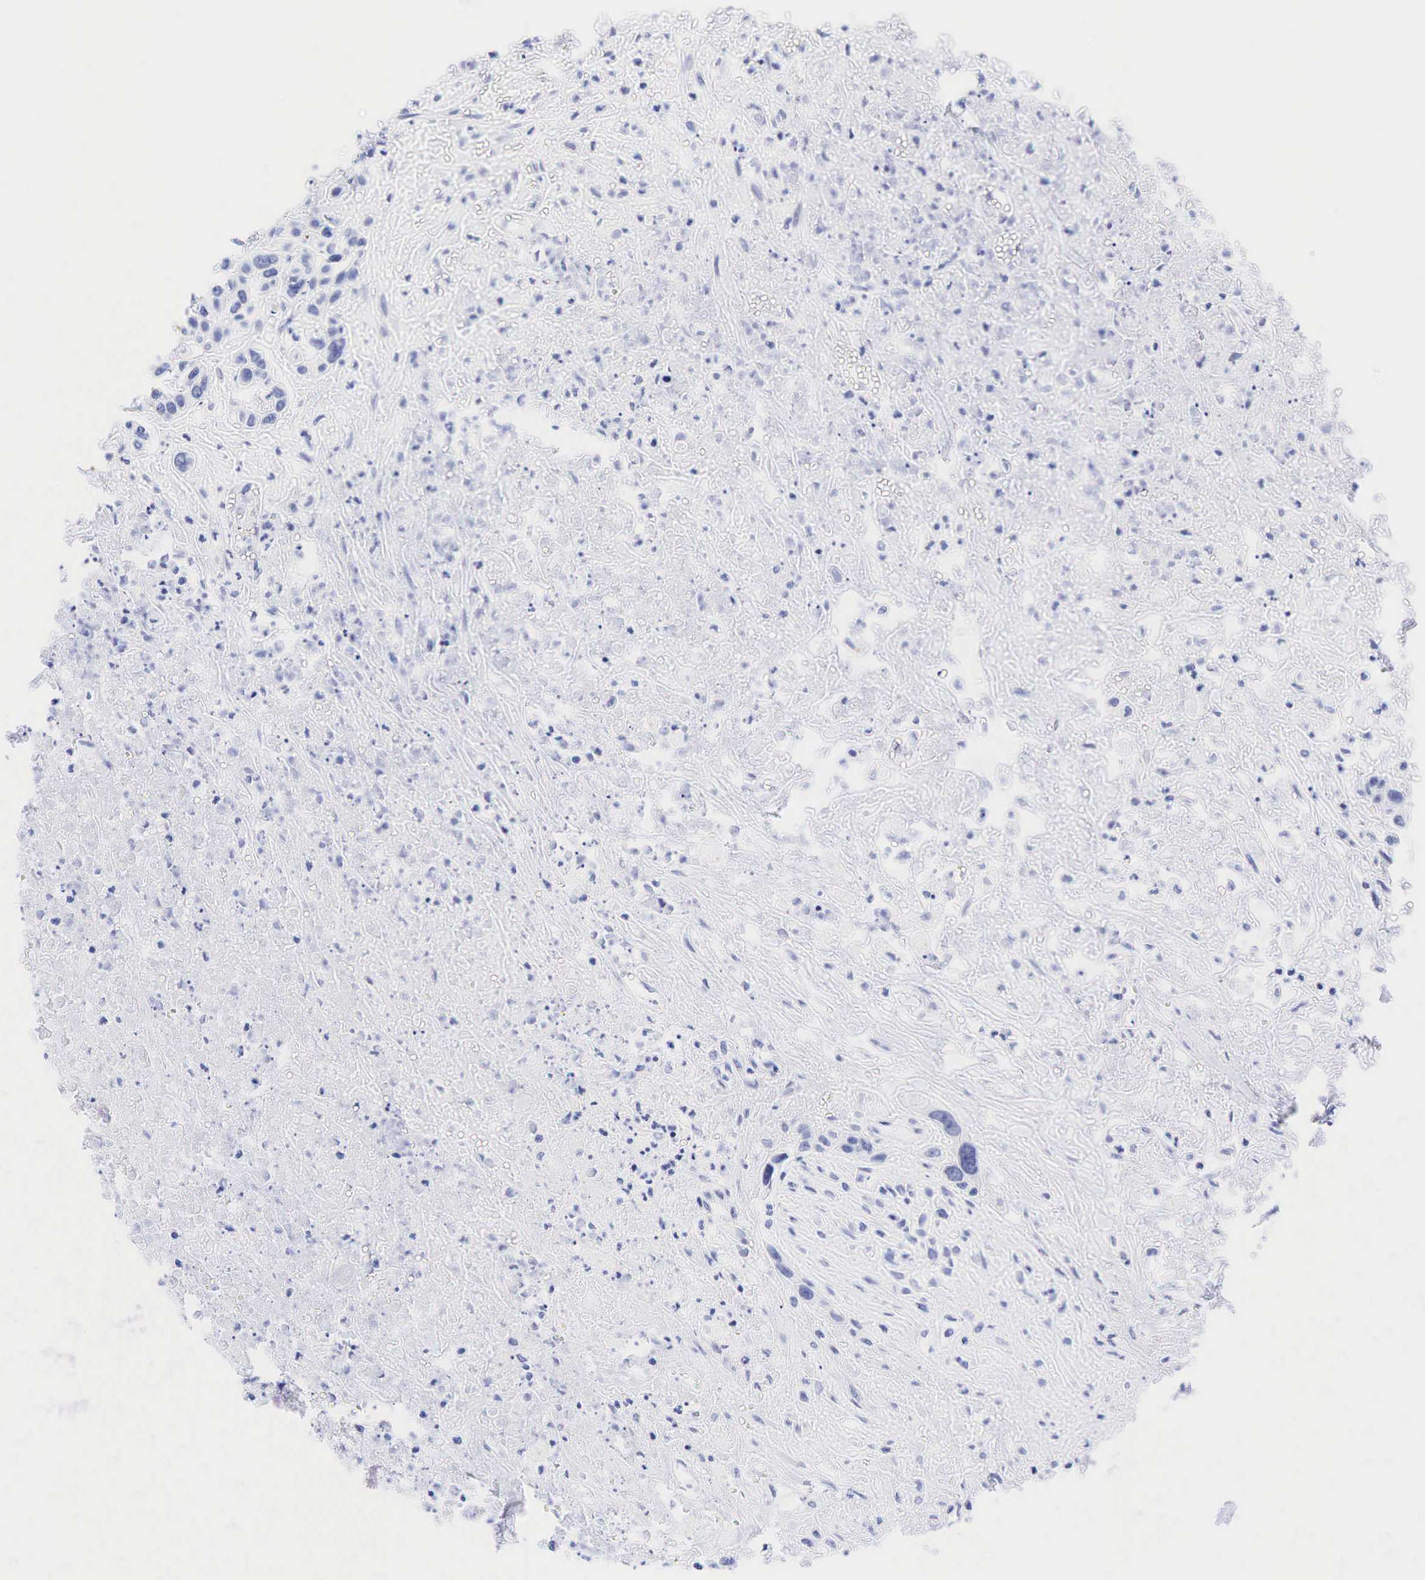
{"staining": {"intensity": "negative", "quantity": "none", "location": "none"}, "tissue": "urothelial cancer", "cell_type": "Tumor cells", "image_type": "cancer", "snomed": [{"axis": "morphology", "description": "Urothelial carcinoma, High grade"}, {"axis": "topography", "description": "Urinary bladder"}], "caption": "A micrograph of human high-grade urothelial carcinoma is negative for staining in tumor cells. The staining is performed using DAB brown chromogen with nuclei counter-stained in using hematoxylin.", "gene": "CD79A", "patient": {"sex": "male", "age": 86}}